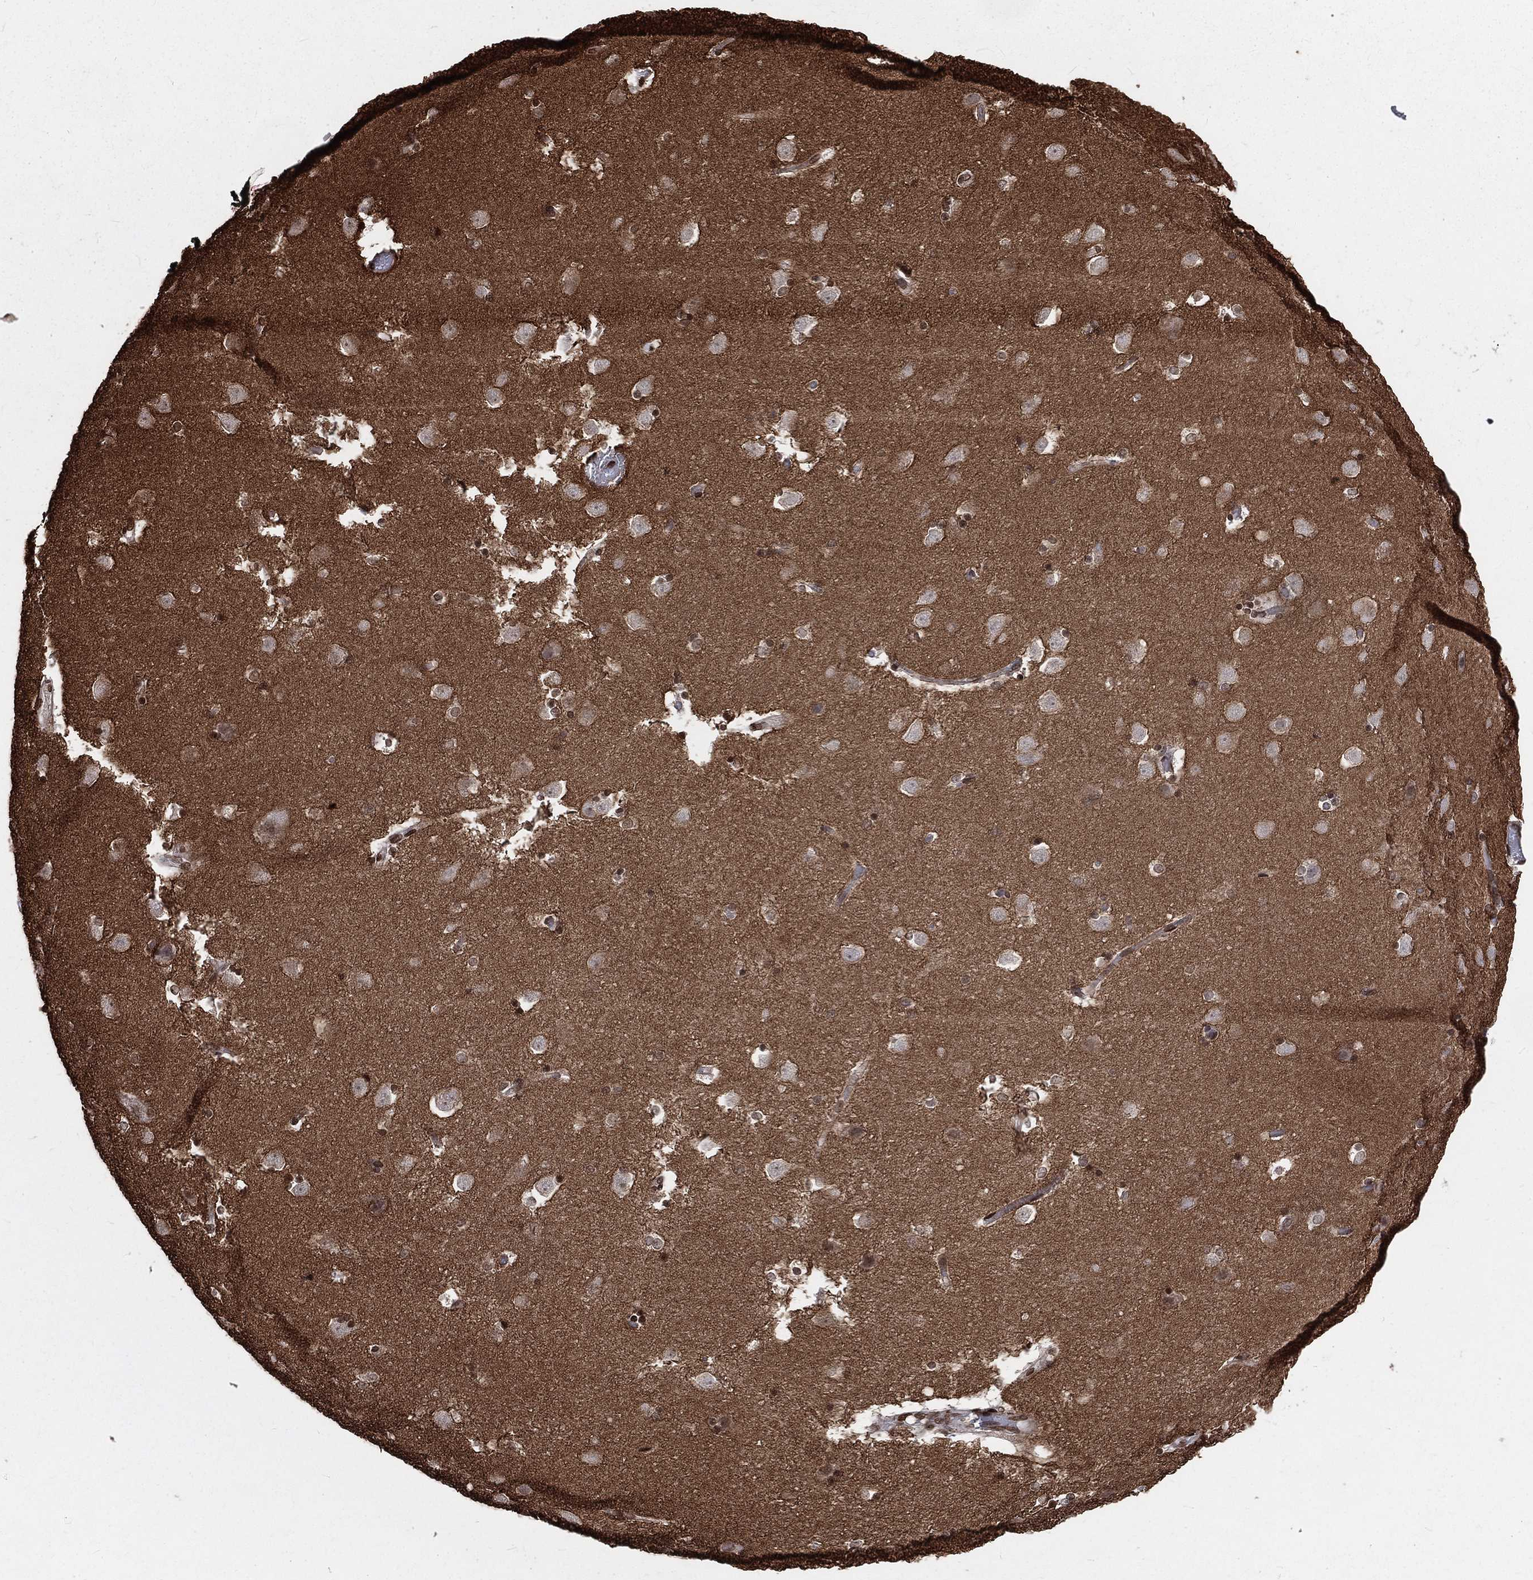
{"staining": {"intensity": "strong", "quantity": "25%-75%", "location": "nuclear"}, "tissue": "caudate", "cell_type": "Glial cells", "image_type": "normal", "snomed": [{"axis": "morphology", "description": "Normal tissue, NOS"}, {"axis": "topography", "description": "Lateral ventricle wall"}], "caption": "This photomicrograph exhibits unremarkable caudate stained with IHC to label a protein in brown. The nuclear of glial cells show strong positivity for the protein. Nuclei are counter-stained blue.", "gene": "BASP1", "patient": {"sex": "male", "age": 51}}